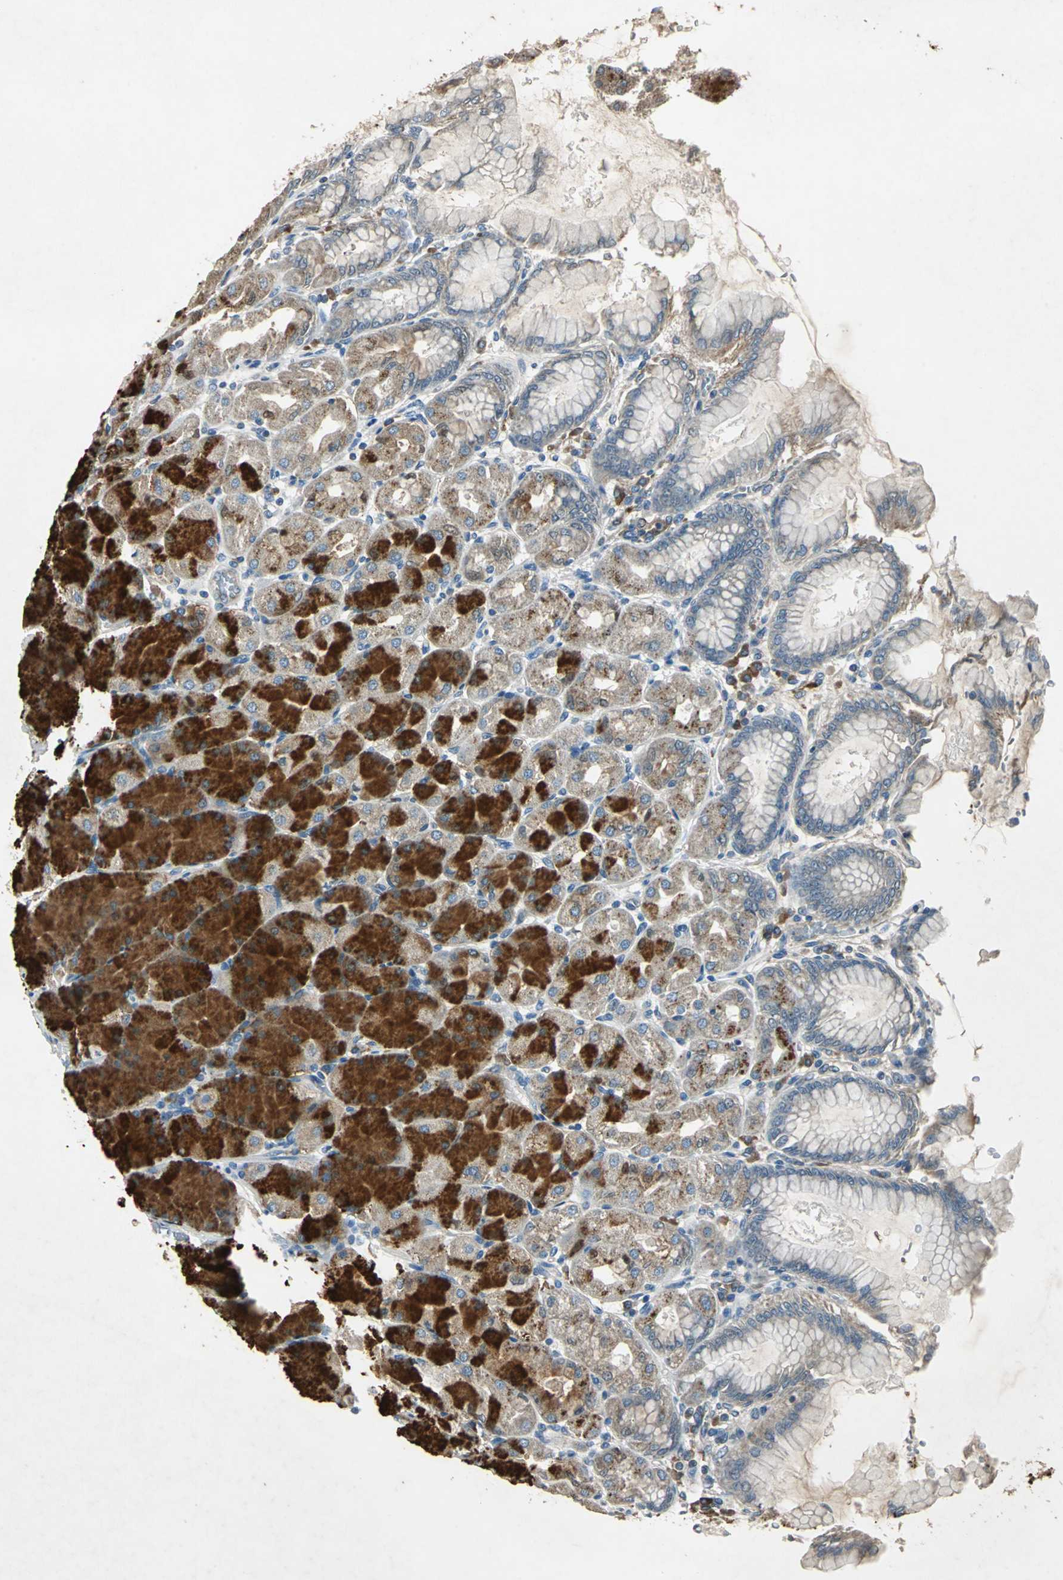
{"staining": {"intensity": "strong", "quantity": "25%-75%", "location": "cytoplasmic/membranous"}, "tissue": "stomach", "cell_type": "Glandular cells", "image_type": "normal", "snomed": [{"axis": "morphology", "description": "Normal tissue, NOS"}, {"axis": "topography", "description": "Stomach, upper"}], "caption": "Immunohistochemistry (IHC) micrograph of unremarkable stomach: stomach stained using IHC displays high levels of strong protein expression localized specifically in the cytoplasmic/membranous of glandular cells, appearing as a cytoplasmic/membranous brown color.", "gene": "SLC2A13", "patient": {"sex": "female", "age": 56}}